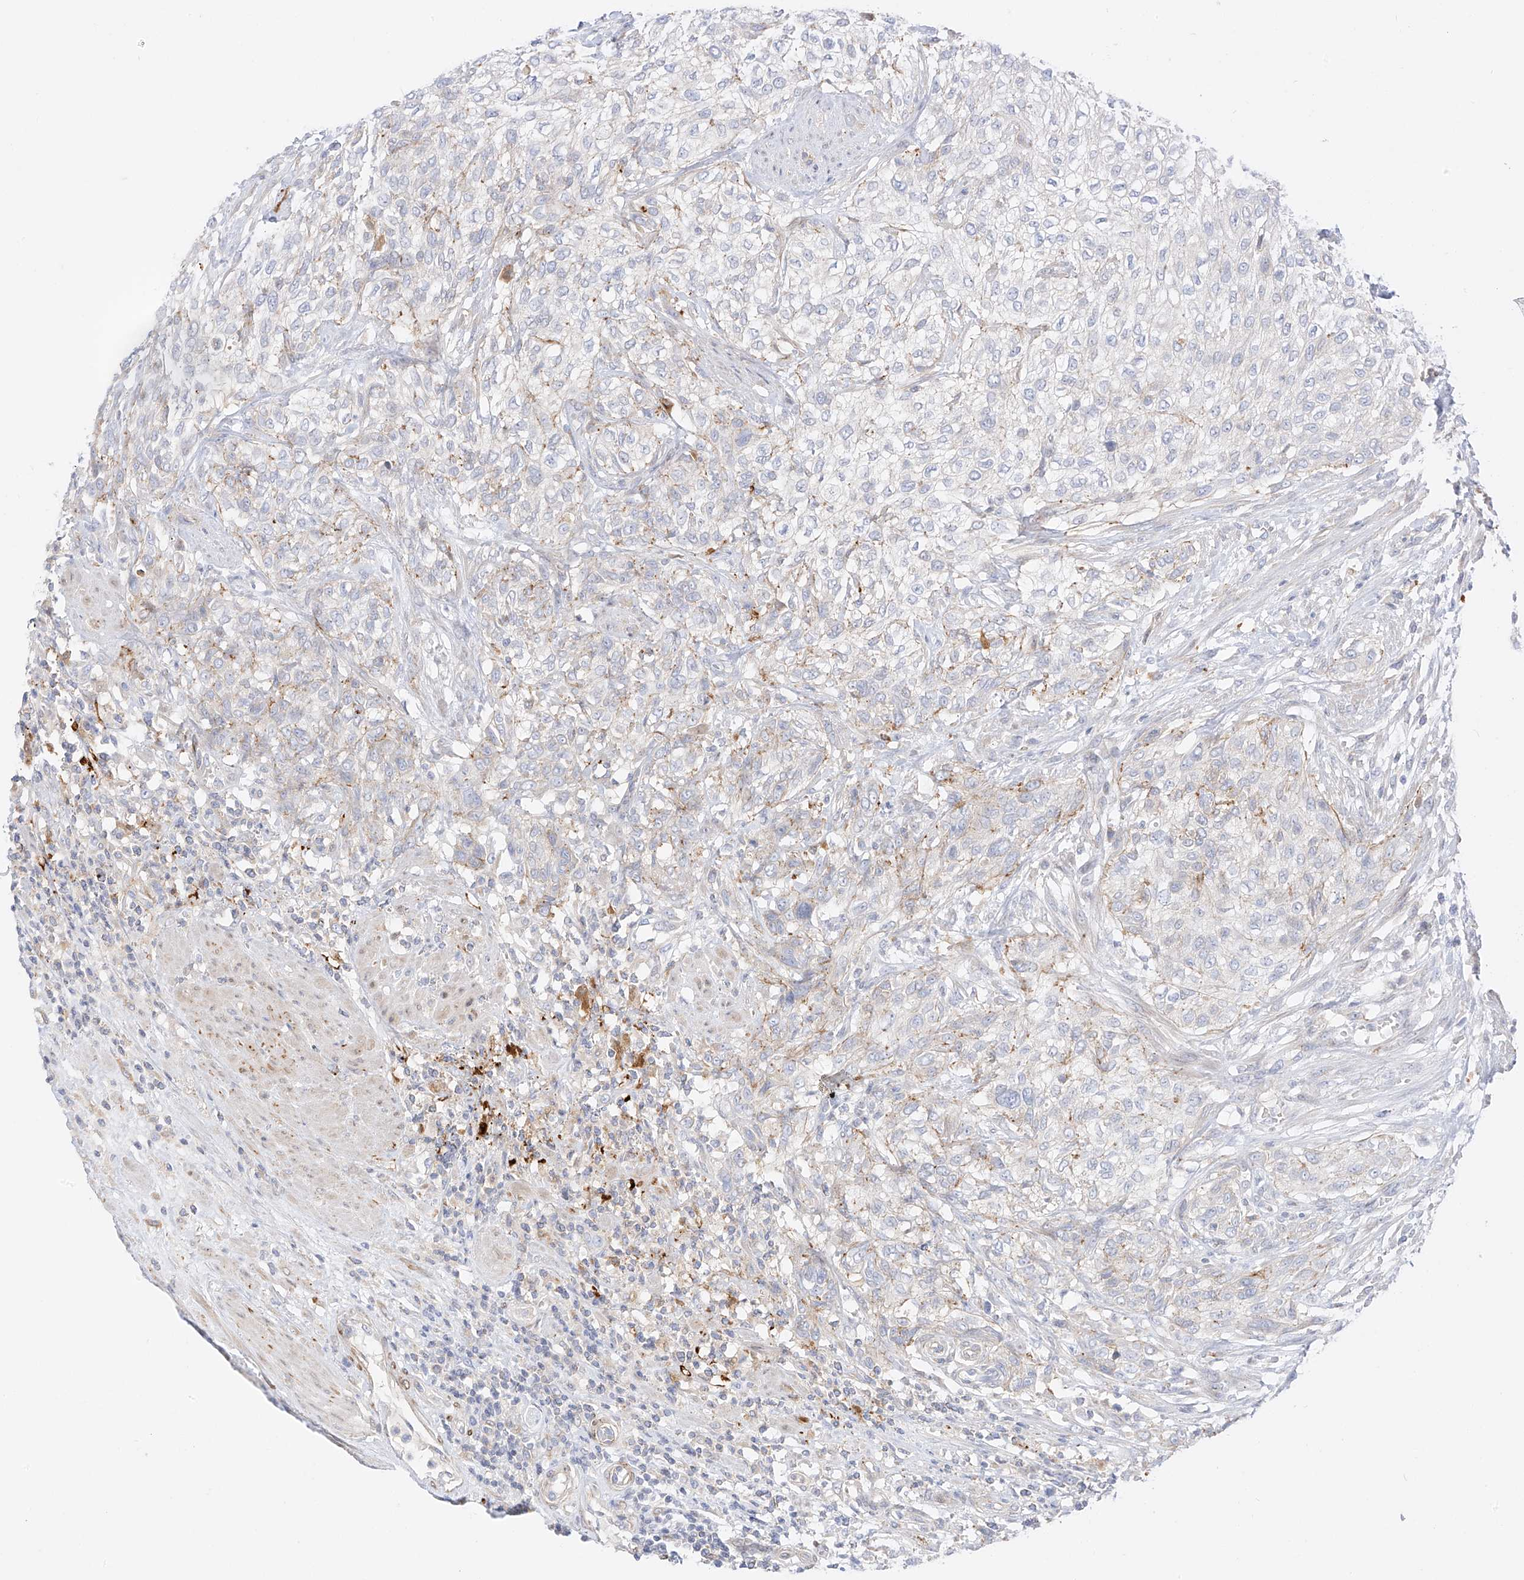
{"staining": {"intensity": "negative", "quantity": "none", "location": "none"}, "tissue": "urothelial cancer", "cell_type": "Tumor cells", "image_type": "cancer", "snomed": [{"axis": "morphology", "description": "Urothelial carcinoma, High grade"}, {"axis": "topography", "description": "Urinary bladder"}], "caption": "The image shows no staining of tumor cells in high-grade urothelial carcinoma.", "gene": "PCYOX1", "patient": {"sex": "male", "age": 35}}